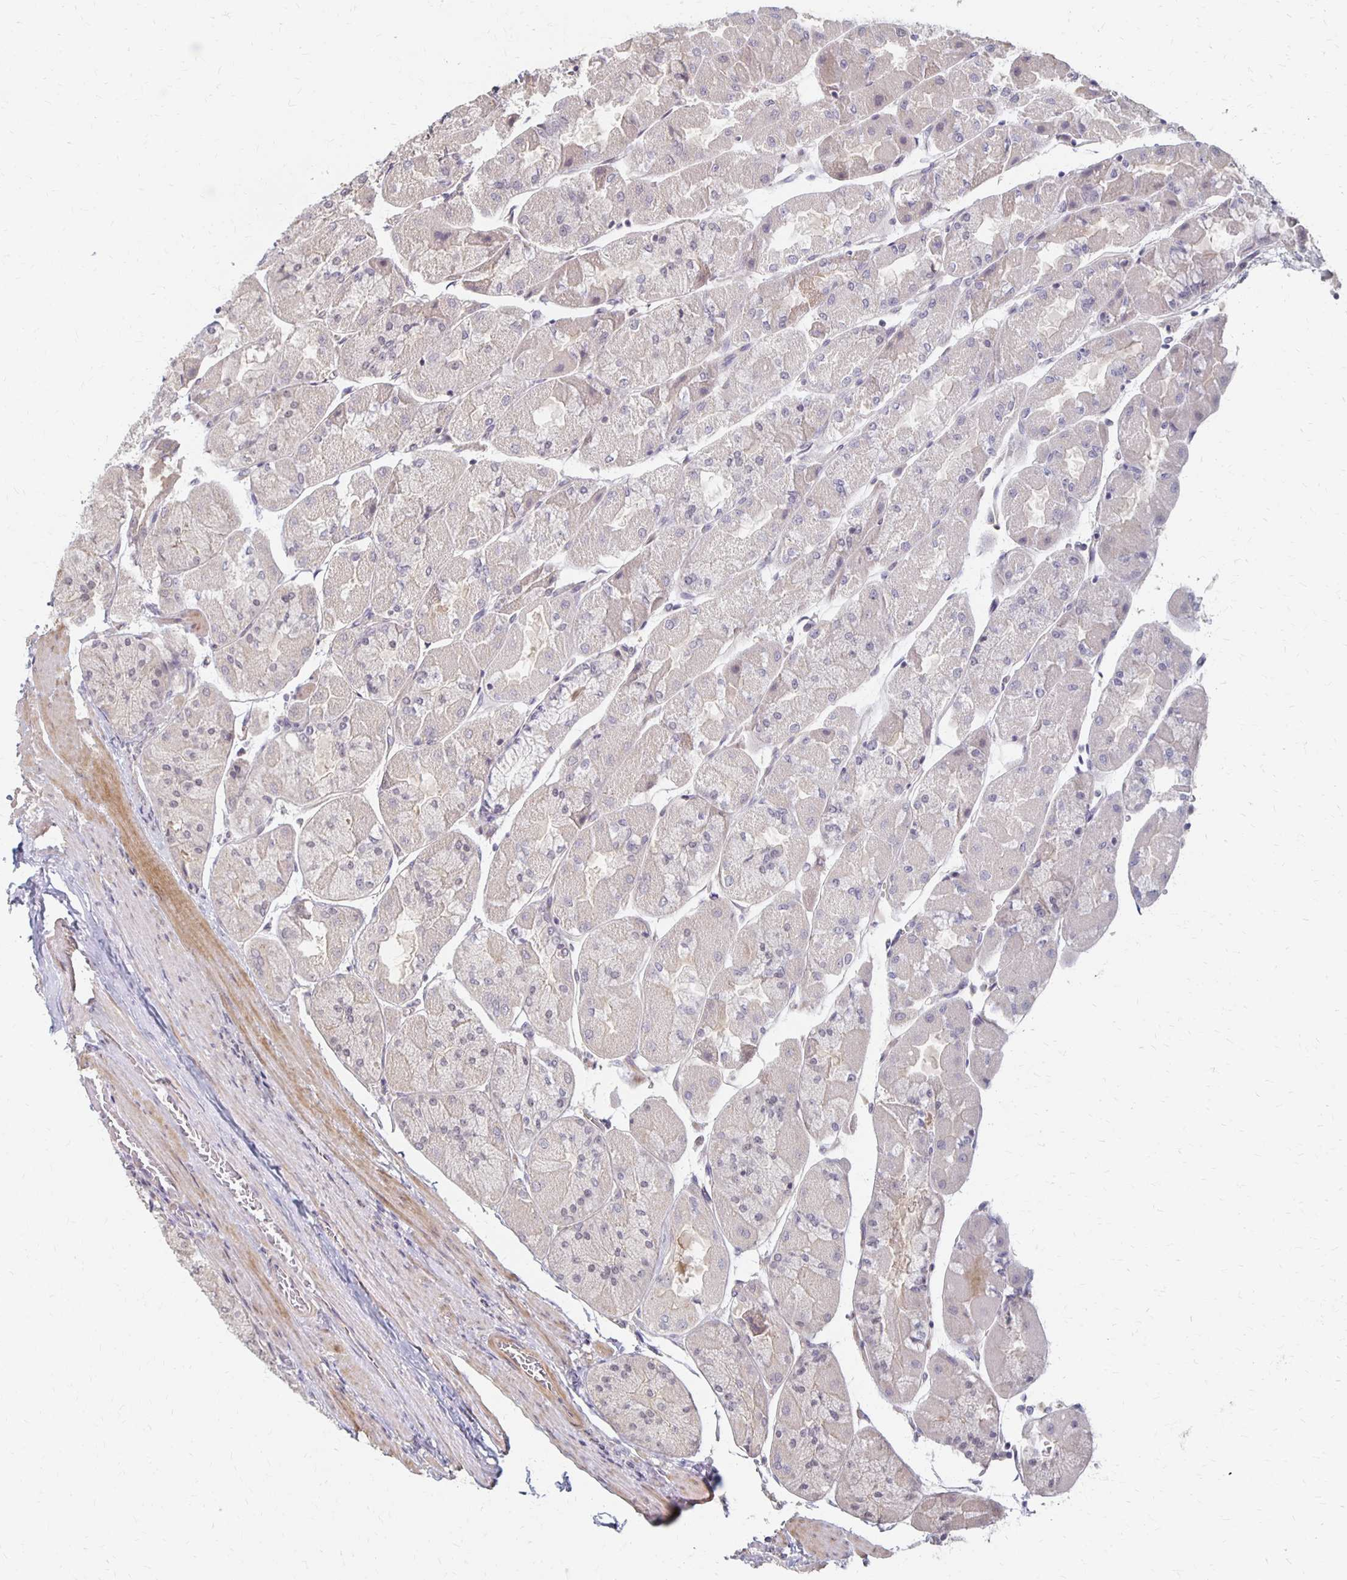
{"staining": {"intensity": "negative", "quantity": "none", "location": "none"}, "tissue": "stomach", "cell_type": "Glandular cells", "image_type": "normal", "snomed": [{"axis": "morphology", "description": "Normal tissue, NOS"}, {"axis": "topography", "description": "Stomach"}], "caption": "This is an IHC photomicrograph of normal human stomach. There is no staining in glandular cells.", "gene": "PRKCB", "patient": {"sex": "female", "age": 61}}